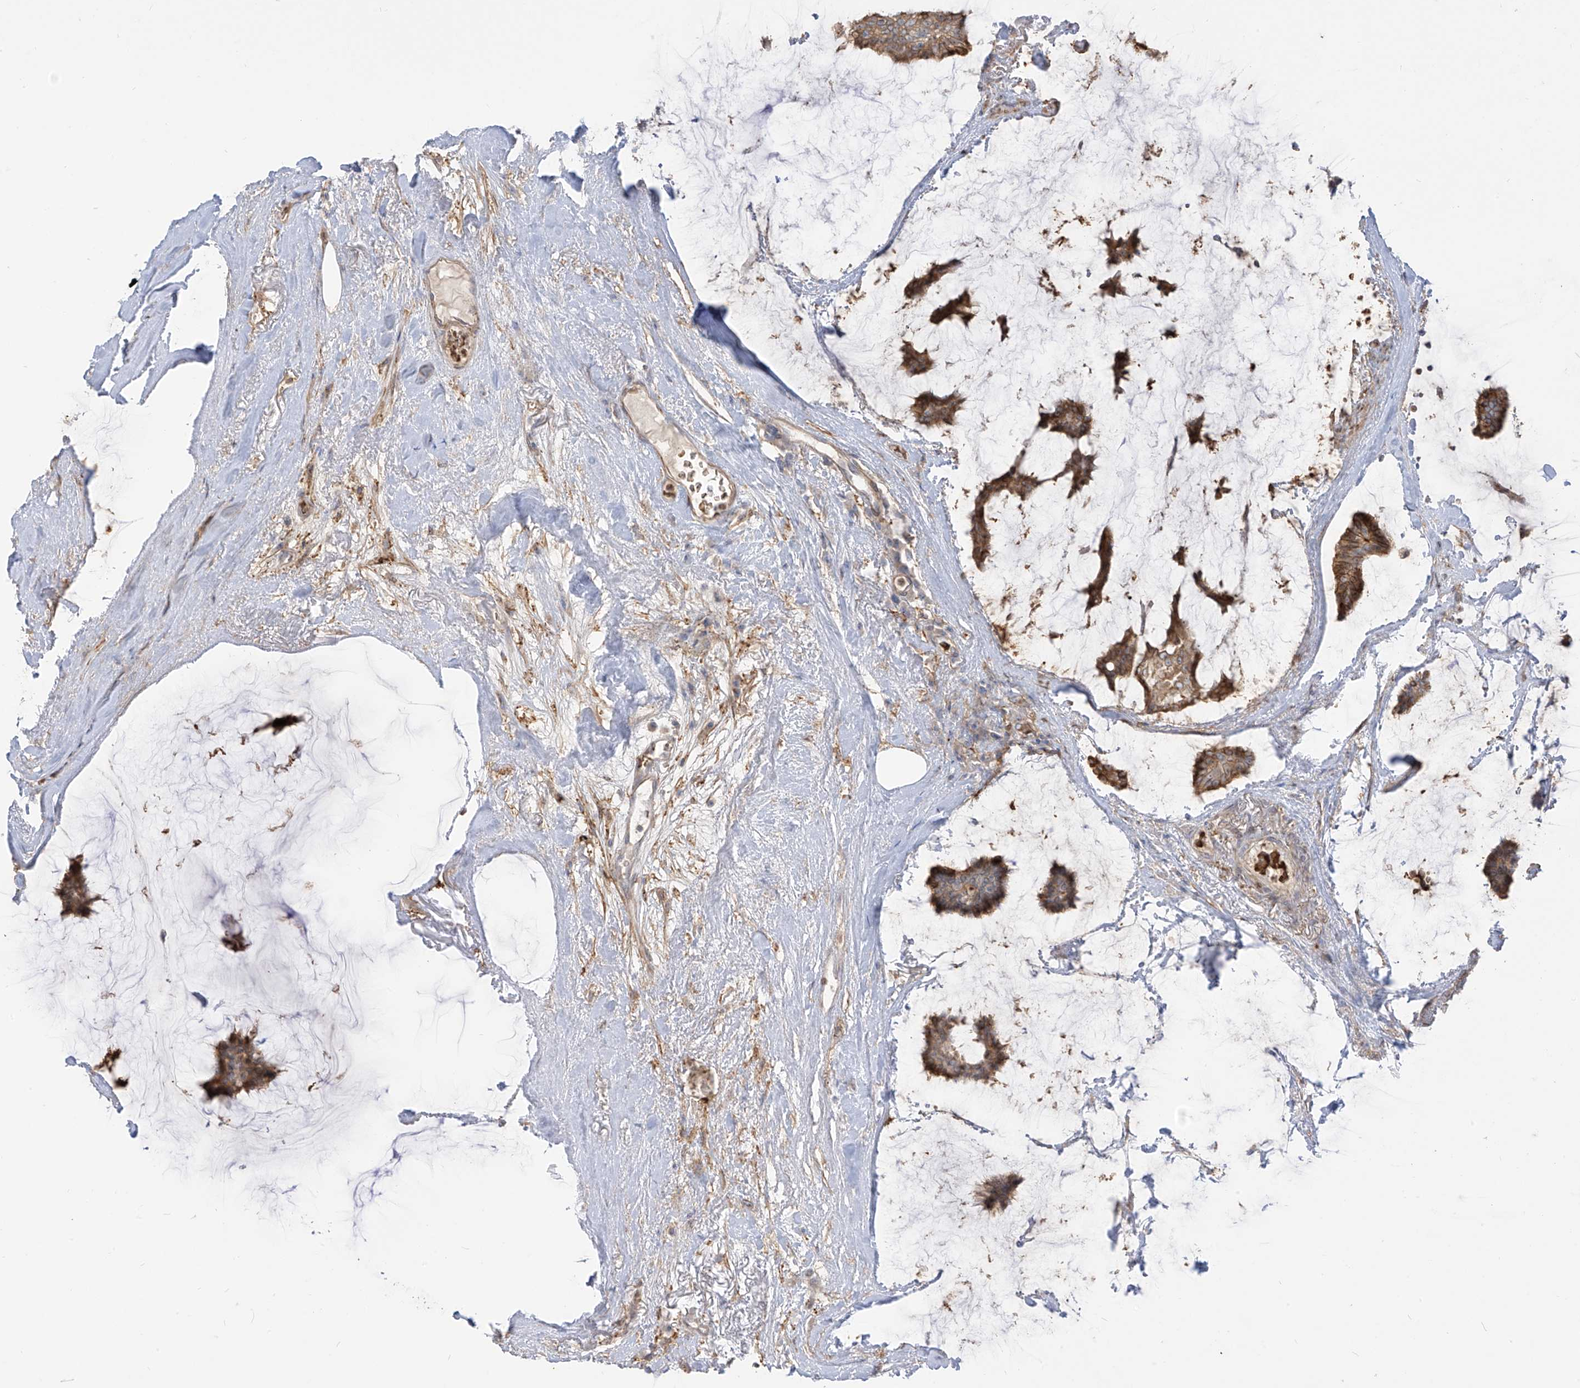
{"staining": {"intensity": "moderate", "quantity": ">75%", "location": "cytoplasmic/membranous"}, "tissue": "breast cancer", "cell_type": "Tumor cells", "image_type": "cancer", "snomed": [{"axis": "morphology", "description": "Duct carcinoma"}, {"axis": "topography", "description": "Breast"}], "caption": "IHC (DAB (3,3'-diaminobenzidine)) staining of human breast cancer reveals moderate cytoplasmic/membranous protein staining in approximately >75% of tumor cells.", "gene": "ZGRF1", "patient": {"sex": "female", "age": 93}}